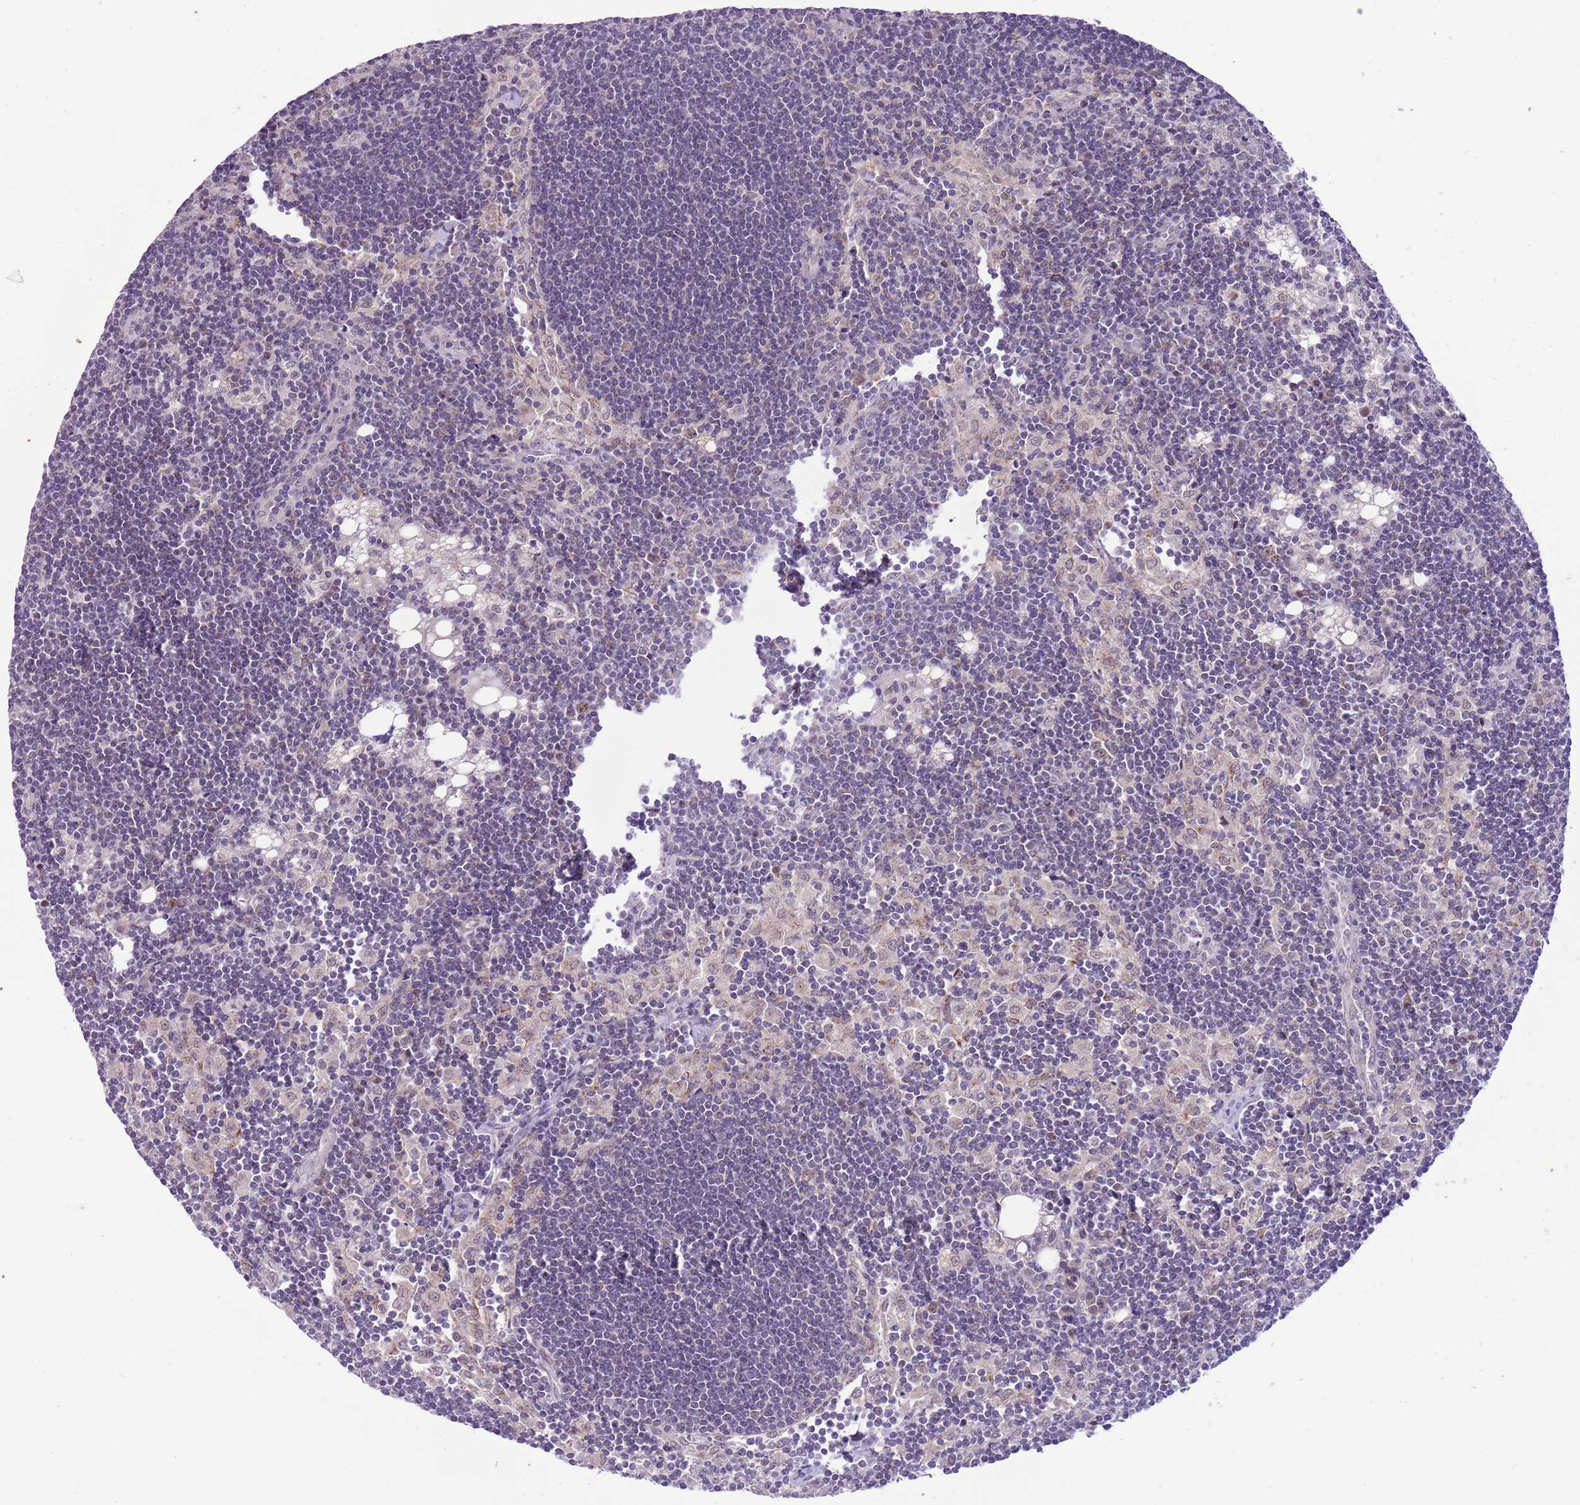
{"staining": {"intensity": "weak", "quantity": "<25%", "location": "nuclear"}, "tissue": "lymph node", "cell_type": "Germinal center cells", "image_type": "normal", "snomed": [{"axis": "morphology", "description": "Normal tissue, NOS"}, {"axis": "topography", "description": "Lymph node"}], "caption": "DAB immunohistochemical staining of unremarkable lymph node exhibits no significant staining in germinal center cells.", "gene": "FAM120C", "patient": {"sex": "male", "age": 24}}